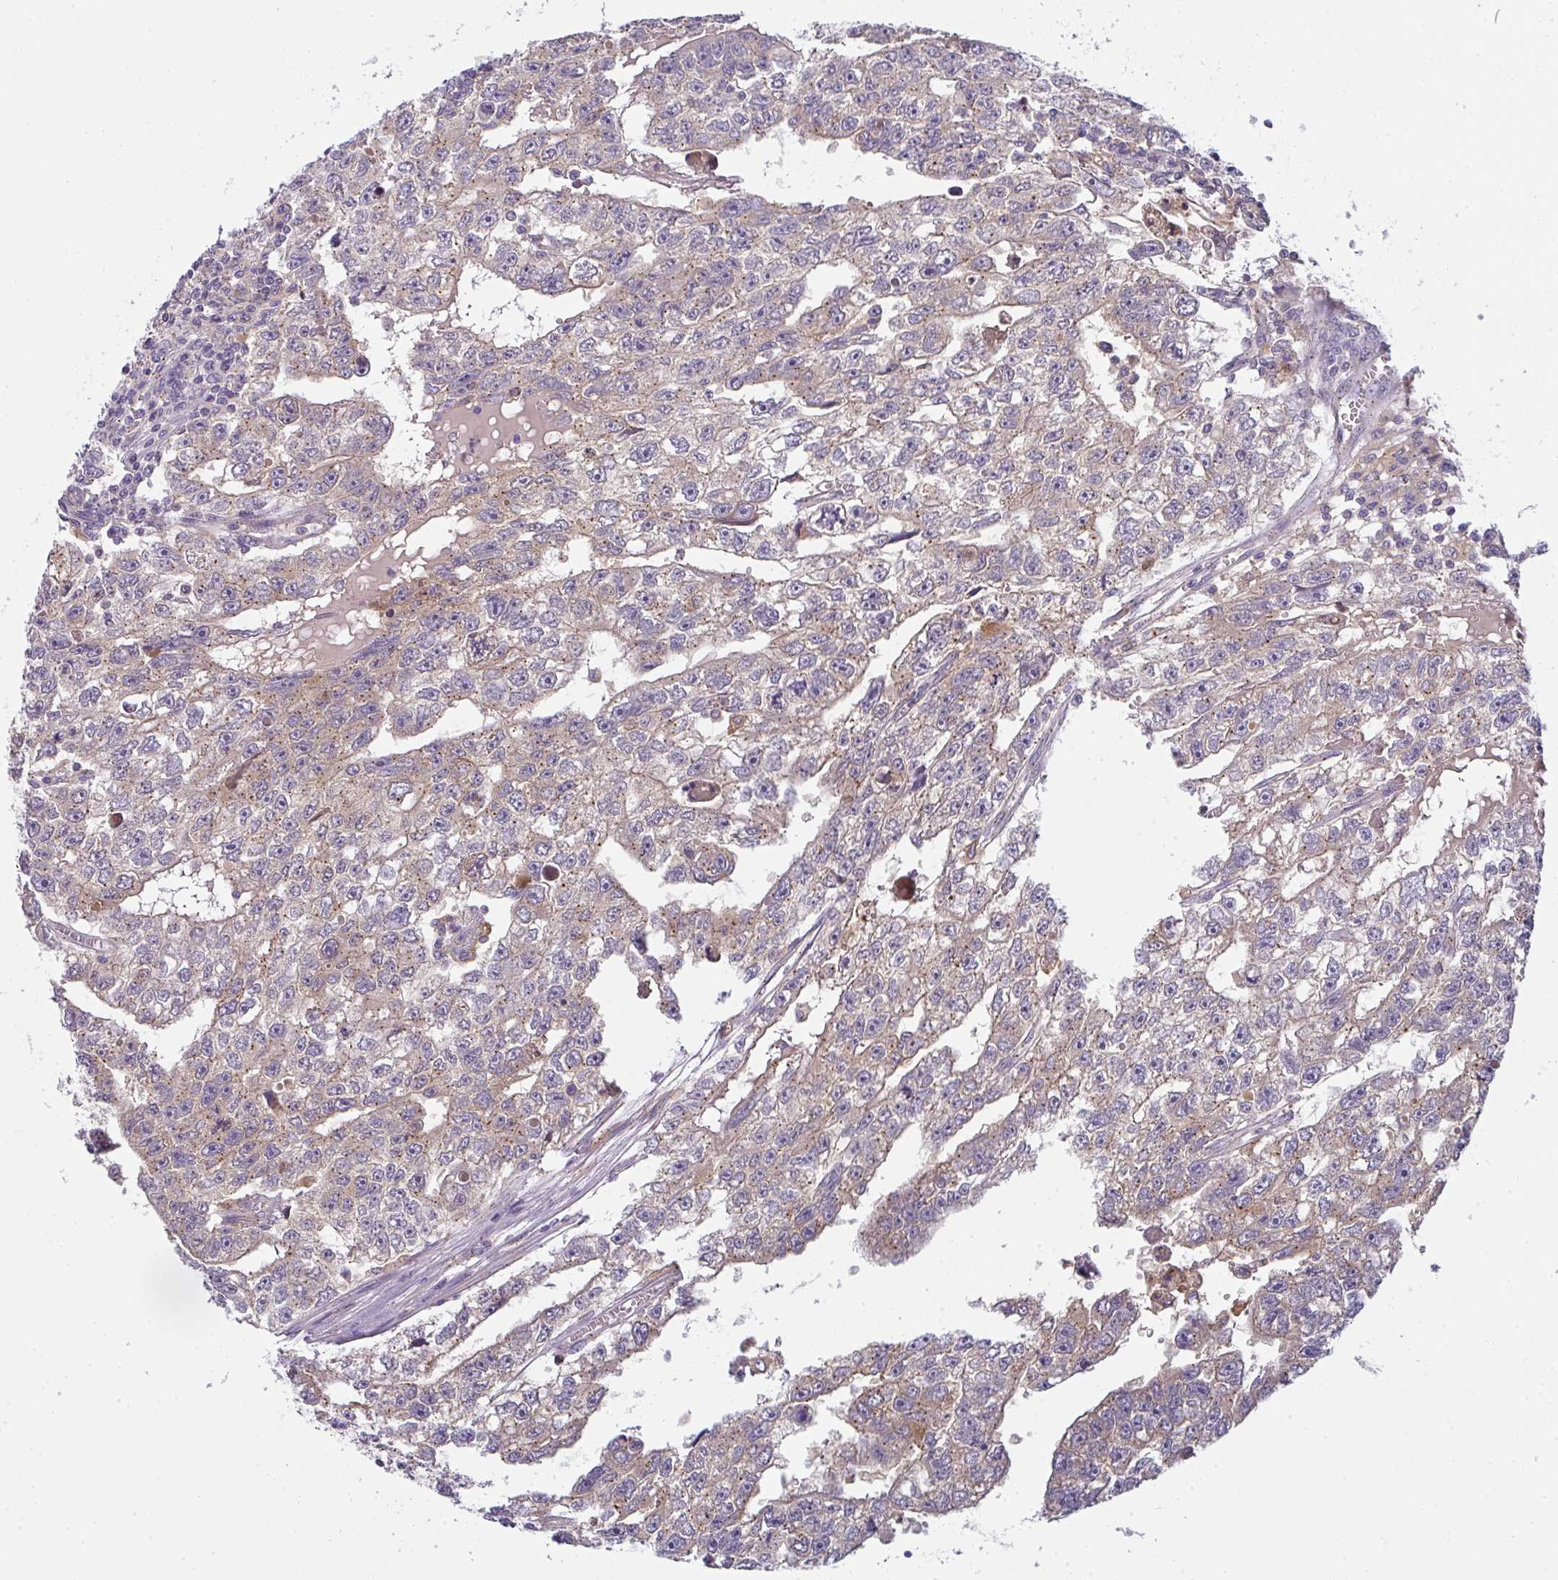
{"staining": {"intensity": "weak", "quantity": "25%-75%", "location": "cytoplasmic/membranous"}, "tissue": "testis cancer", "cell_type": "Tumor cells", "image_type": "cancer", "snomed": [{"axis": "morphology", "description": "Carcinoma, Embryonal, NOS"}, {"axis": "topography", "description": "Testis"}], "caption": "Tumor cells display low levels of weak cytoplasmic/membranous staining in approximately 25%-75% of cells in testis cancer (embryonal carcinoma).", "gene": "SNX5", "patient": {"sex": "male", "age": 20}}